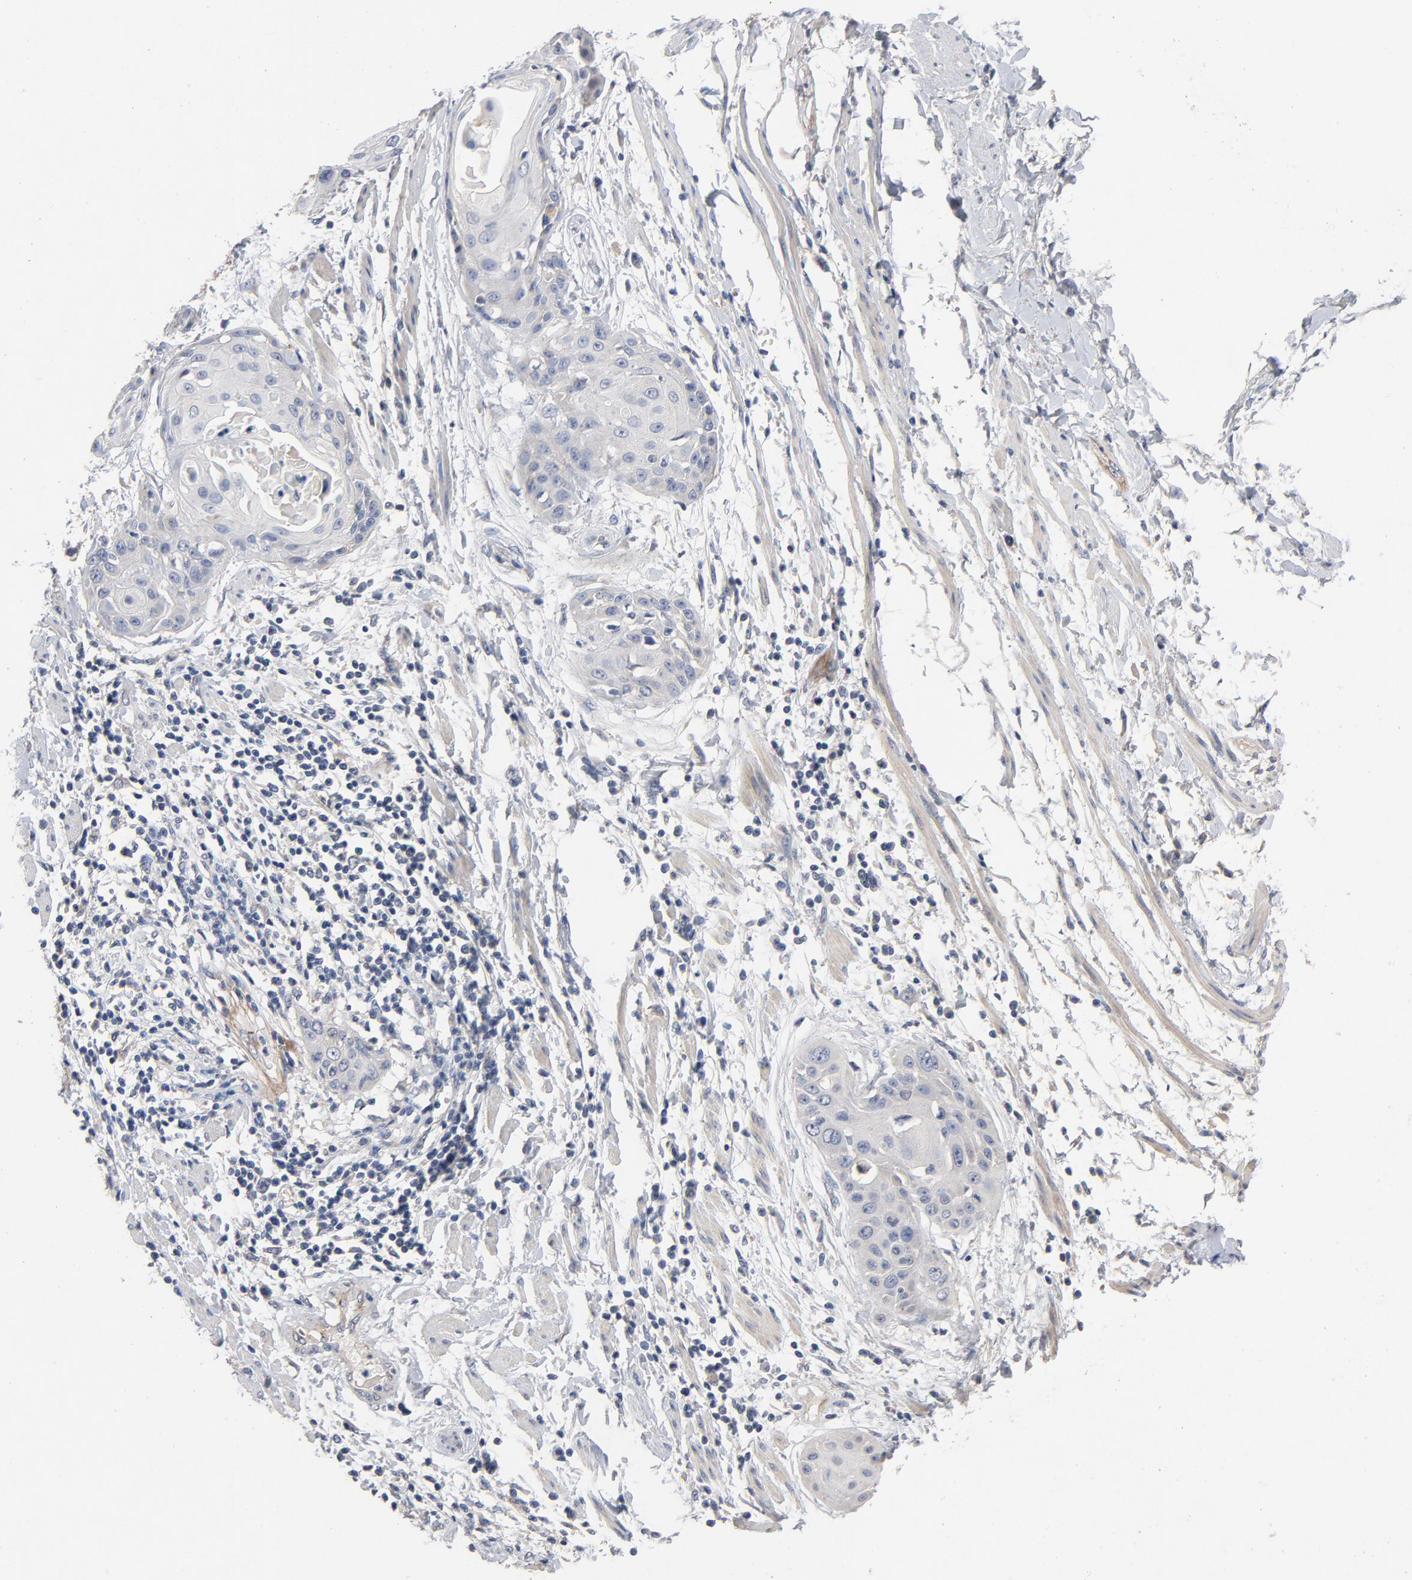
{"staining": {"intensity": "negative", "quantity": "none", "location": "none"}, "tissue": "cervical cancer", "cell_type": "Tumor cells", "image_type": "cancer", "snomed": [{"axis": "morphology", "description": "Squamous cell carcinoma, NOS"}, {"axis": "topography", "description": "Cervix"}], "caption": "Tumor cells show no significant protein positivity in squamous cell carcinoma (cervical). (IHC, brightfield microscopy, high magnification).", "gene": "CCDC134", "patient": {"sex": "female", "age": 57}}